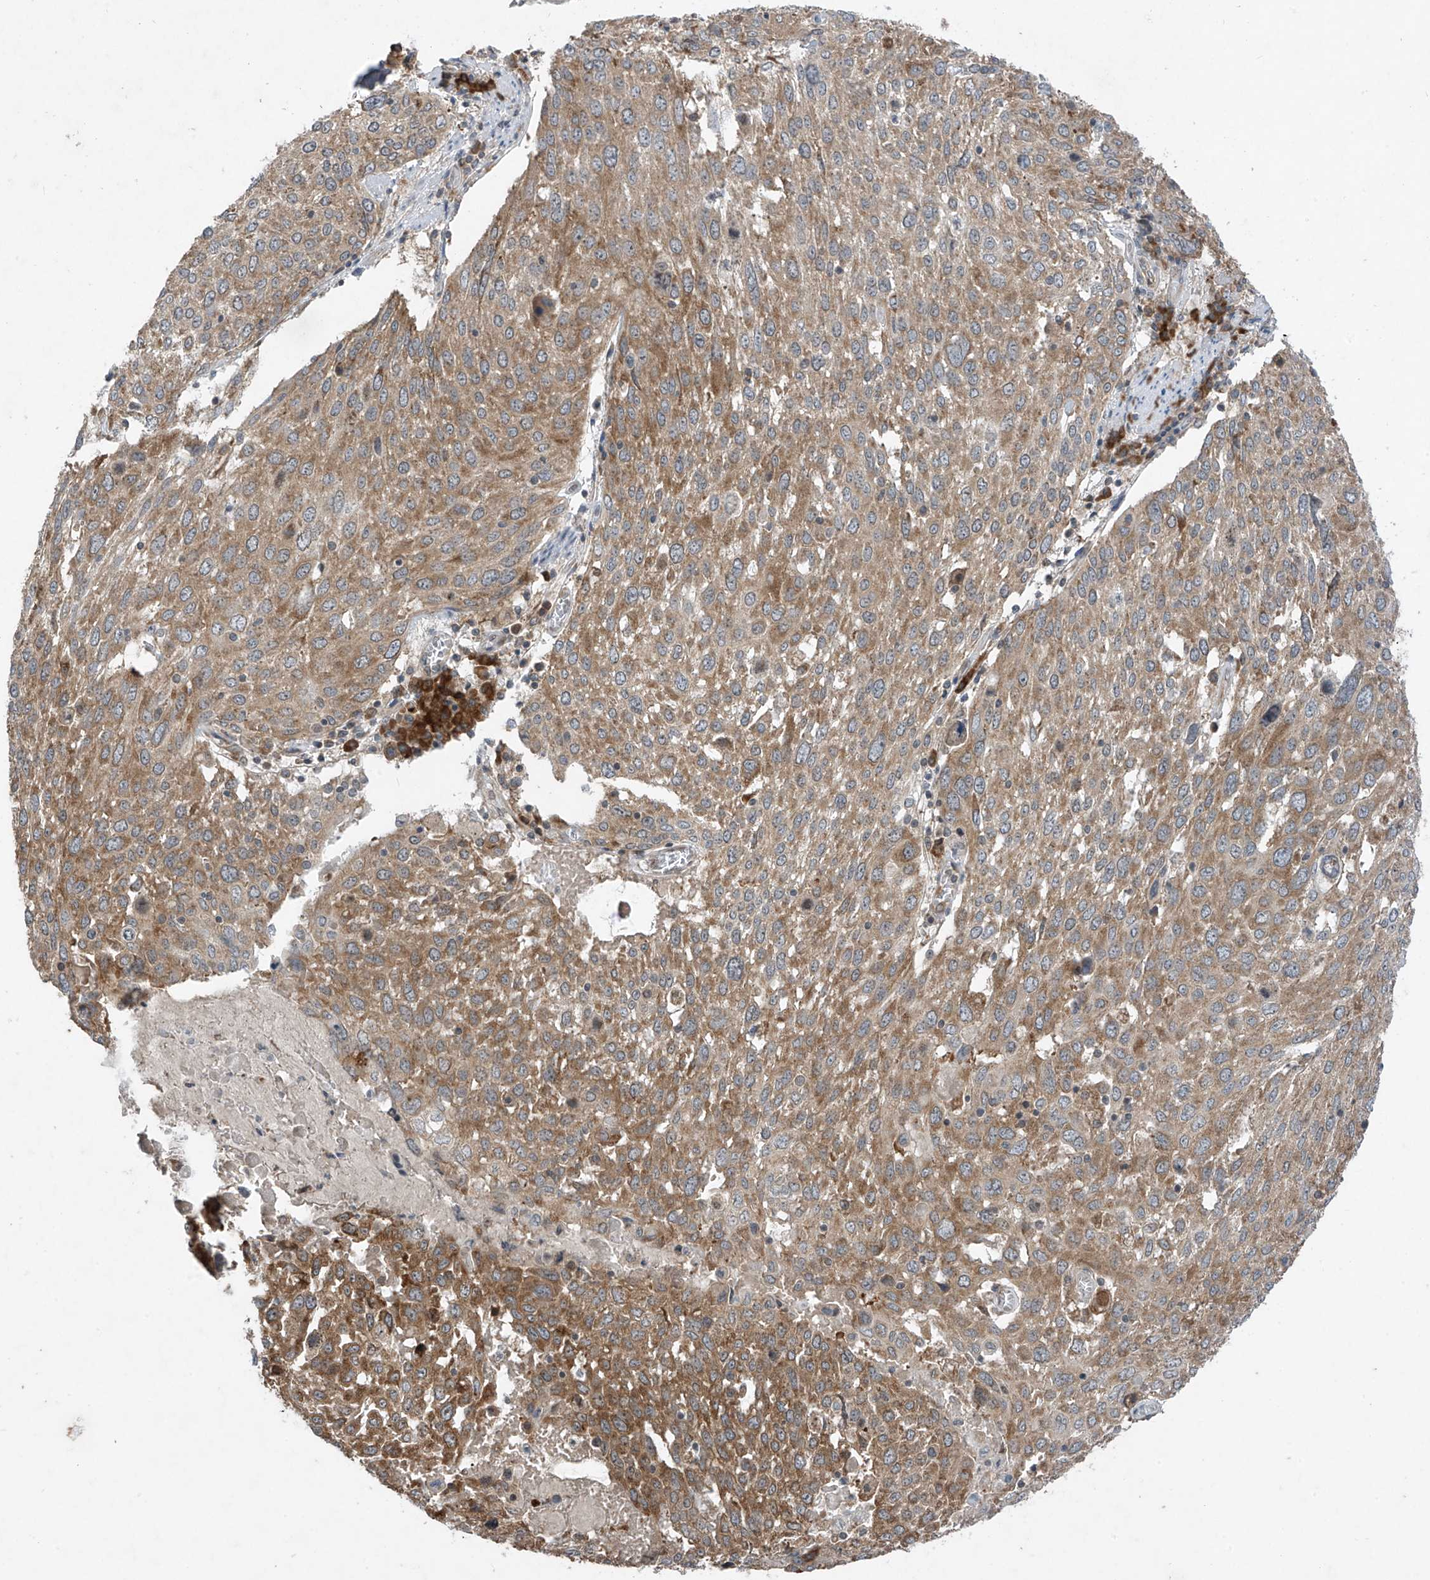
{"staining": {"intensity": "moderate", "quantity": ">75%", "location": "cytoplasmic/membranous"}, "tissue": "lung cancer", "cell_type": "Tumor cells", "image_type": "cancer", "snomed": [{"axis": "morphology", "description": "Squamous cell carcinoma, NOS"}, {"axis": "topography", "description": "Lung"}], "caption": "Moderate cytoplasmic/membranous staining is present in about >75% of tumor cells in lung cancer. Immunohistochemistry (ihc) stains the protein of interest in brown and the nuclei are stained blue.", "gene": "RPL34", "patient": {"sex": "male", "age": 65}}